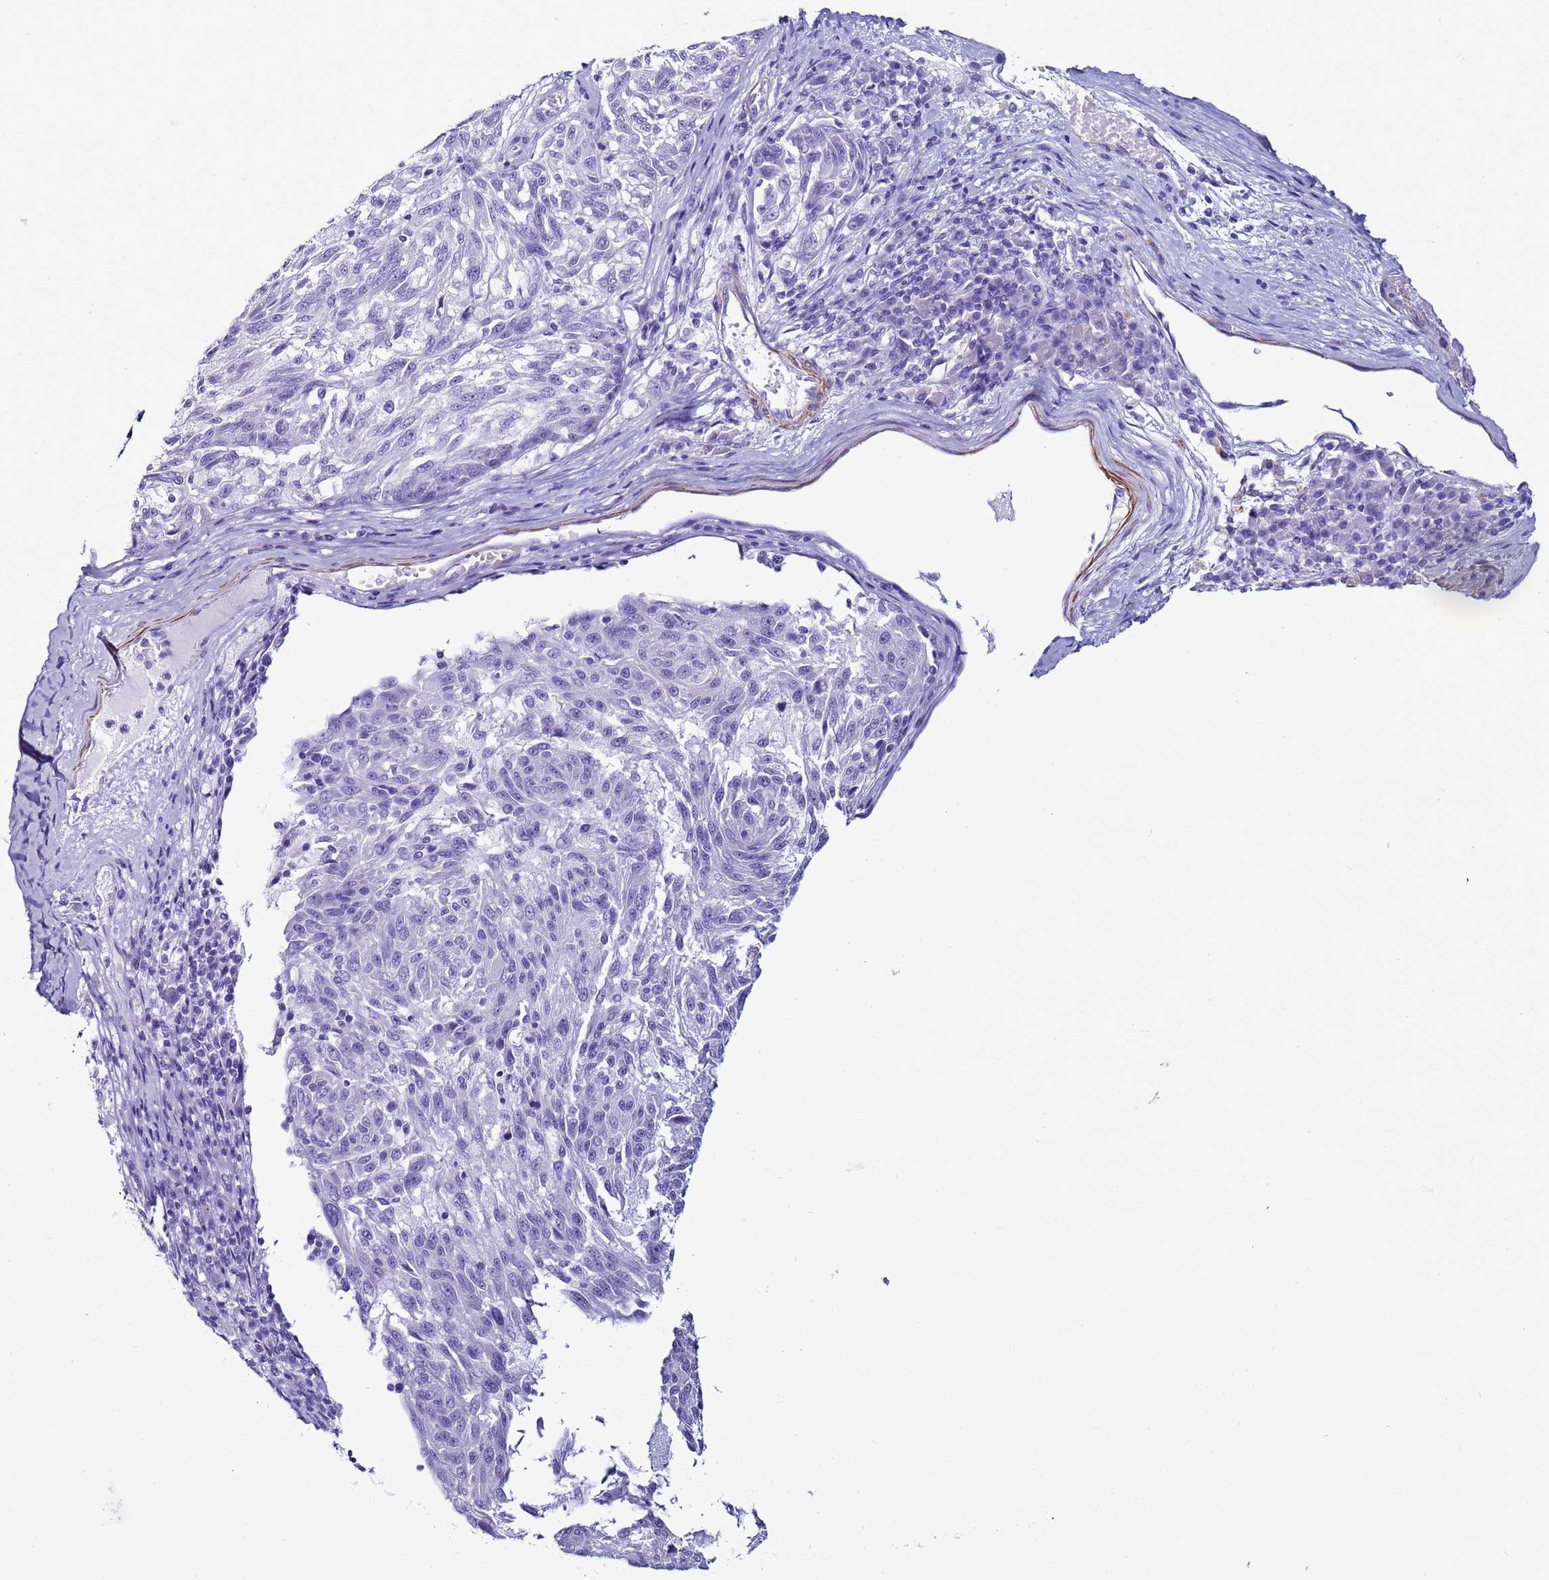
{"staining": {"intensity": "negative", "quantity": "none", "location": "none"}, "tissue": "melanoma", "cell_type": "Tumor cells", "image_type": "cancer", "snomed": [{"axis": "morphology", "description": "Malignant melanoma, NOS"}, {"axis": "topography", "description": "Skin"}], "caption": "Human melanoma stained for a protein using IHC shows no staining in tumor cells.", "gene": "LCMT1", "patient": {"sex": "male", "age": 53}}